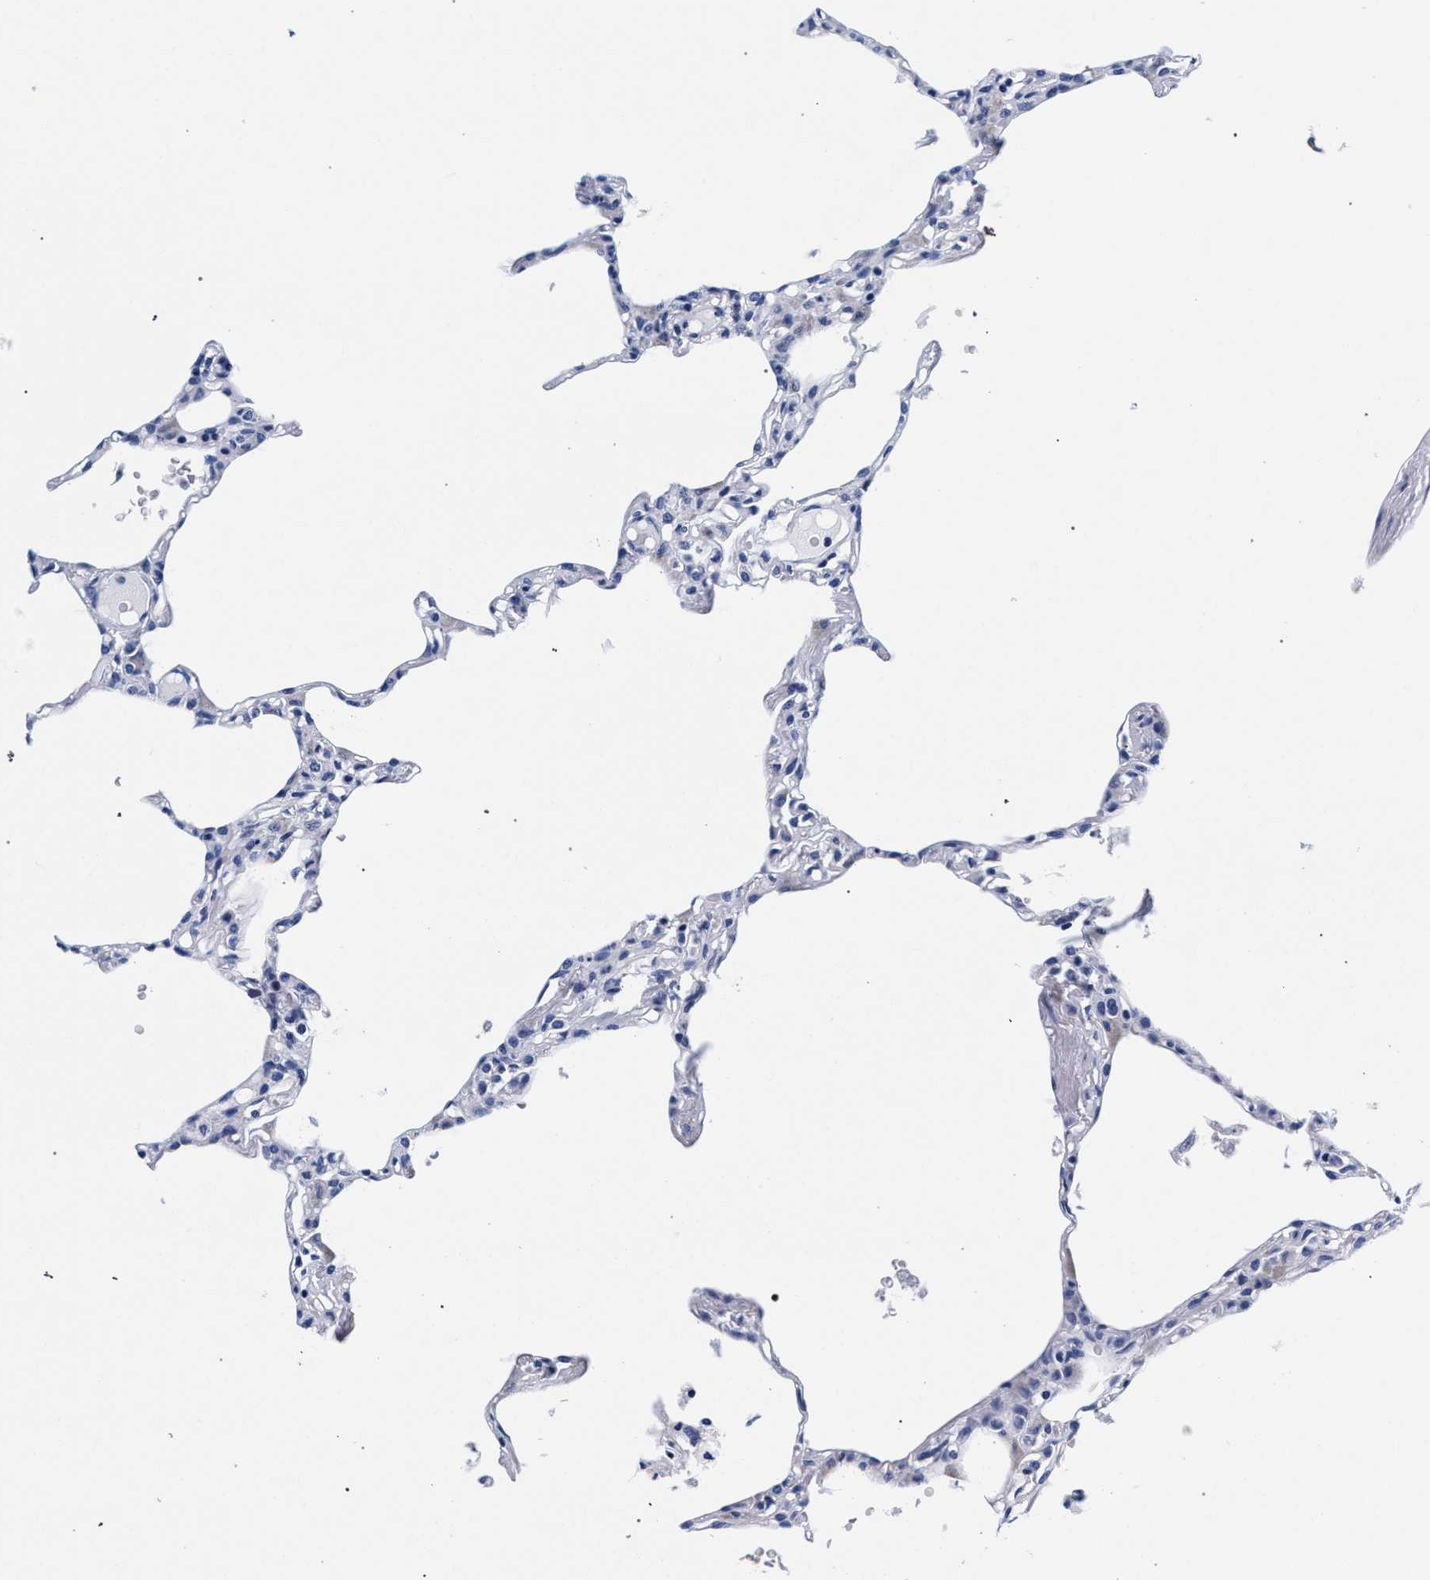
{"staining": {"intensity": "negative", "quantity": "none", "location": "none"}, "tissue": "lung", "cell_type": "Alveolar cells", "image_type": "normal", "snomed": [{"axis": "morphology", "description": "Normal tissue, NOS"}, {"axis": "topography", "description": "Lung"}], "caption": "Lung stained for a protein using IHC displays no staining alveolar cells.", "gene": "RAB3B", "patient": {"sex": "female", "age": 49}}